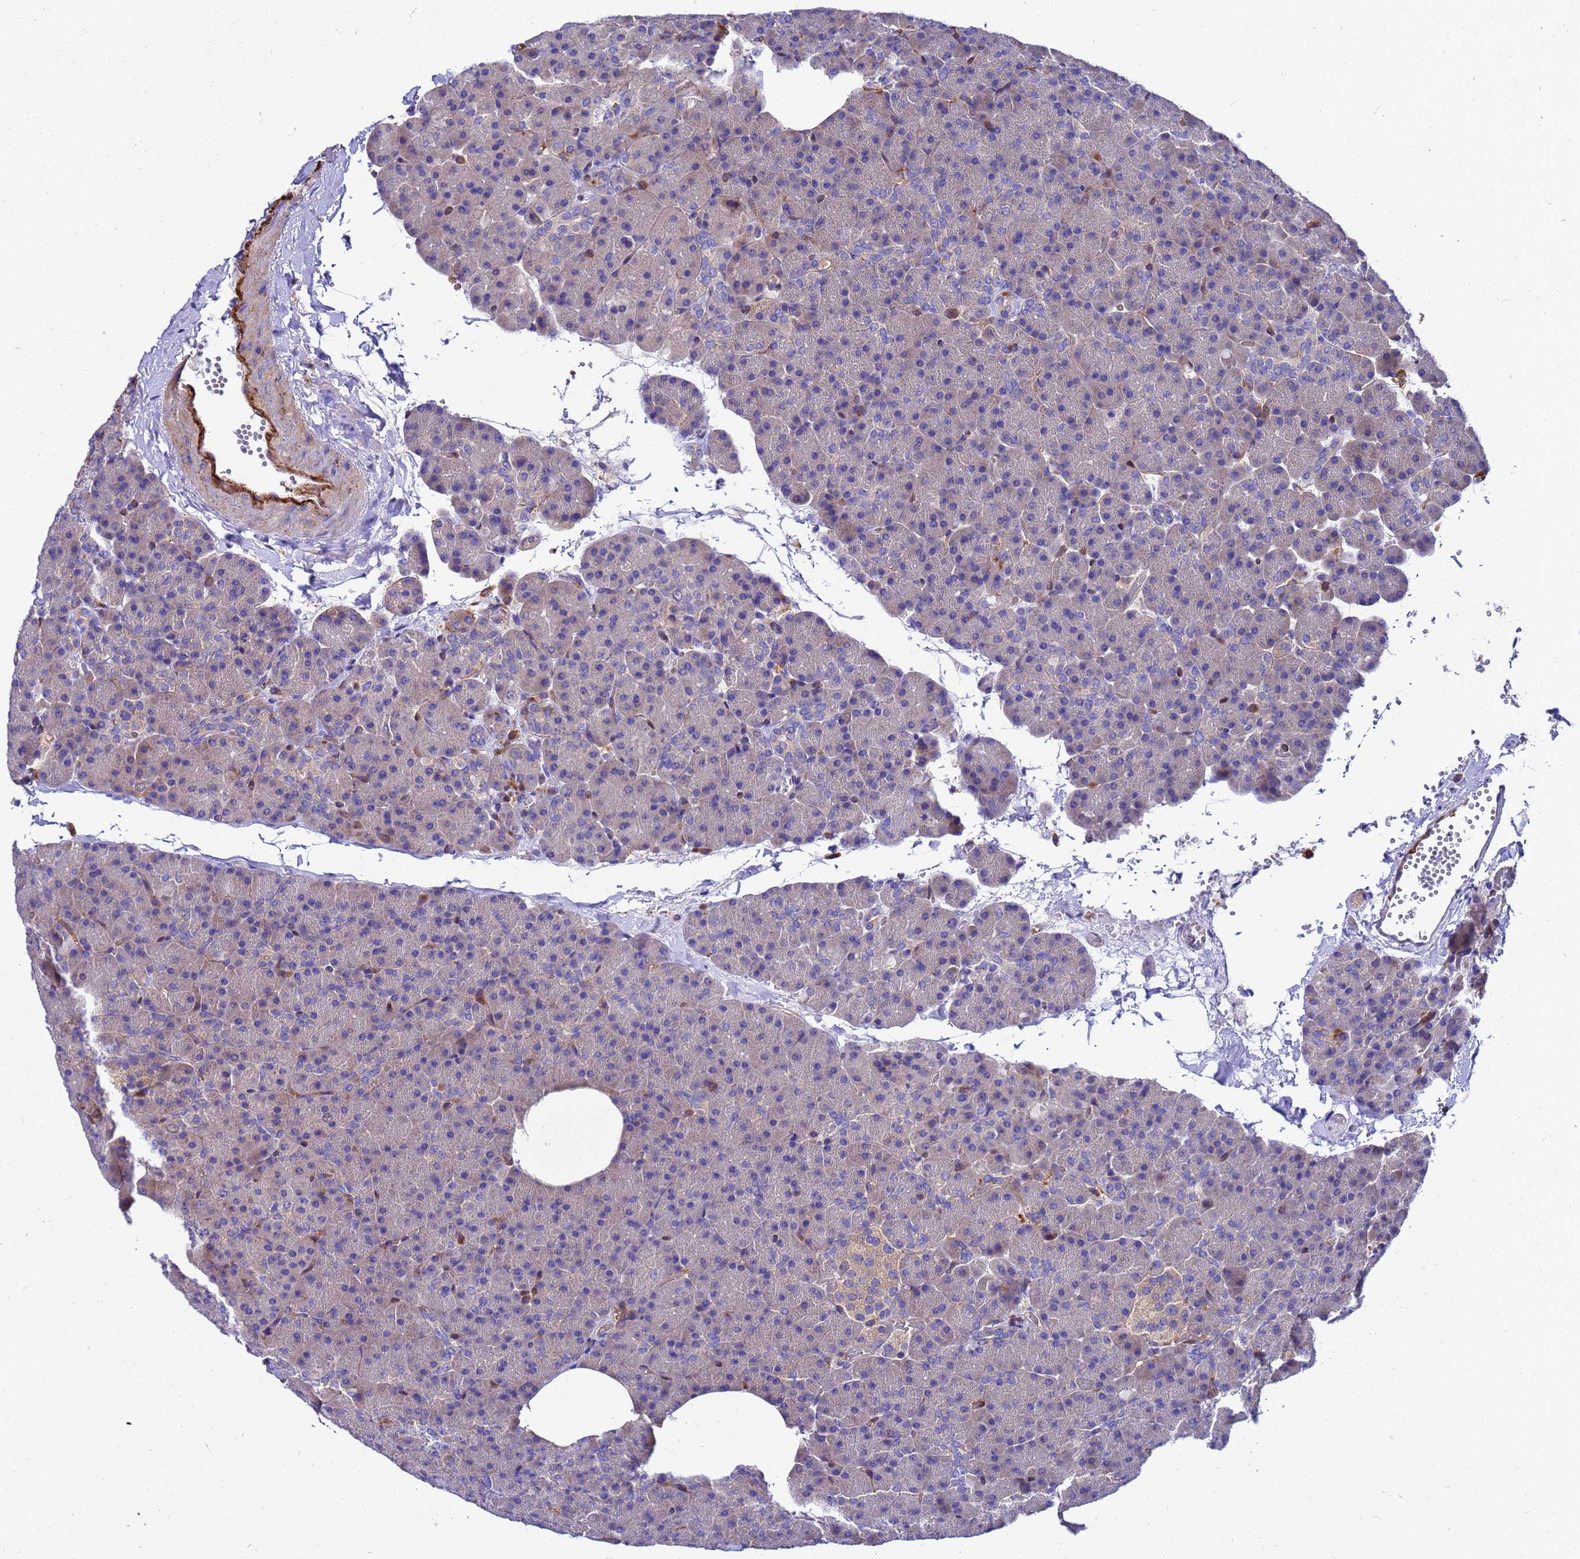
{"staining": {"intensity": "weak", "quantity": "<25%", "location": "cytoplasmic/membranous"}, "tissue": "pancreas", "cell_type": "Exocrine glandular cells", "image_type": "normal", "snomed": [{"axis": "morphology", "description": "Normal tissue, NOS"}, {"axis": "morphology", "description": "Carcinoid, malignant, NOS"}, {"axis": "topography", "description": "Pancreas"}], "caption": "A high-resolution histopathology image shows IHC staining of benign pancreas, which displays no significant positivity in exocrine glandular cells. (Stains: DAB (3,3'-diaminobenzidine) immunohistochemistry (IHC) with hematoxylin counter stain, Microscopy: brightfield microscopy at high magnification).", "gene": "ZNF235", "patient": {"sex": "female", "age": 35}}